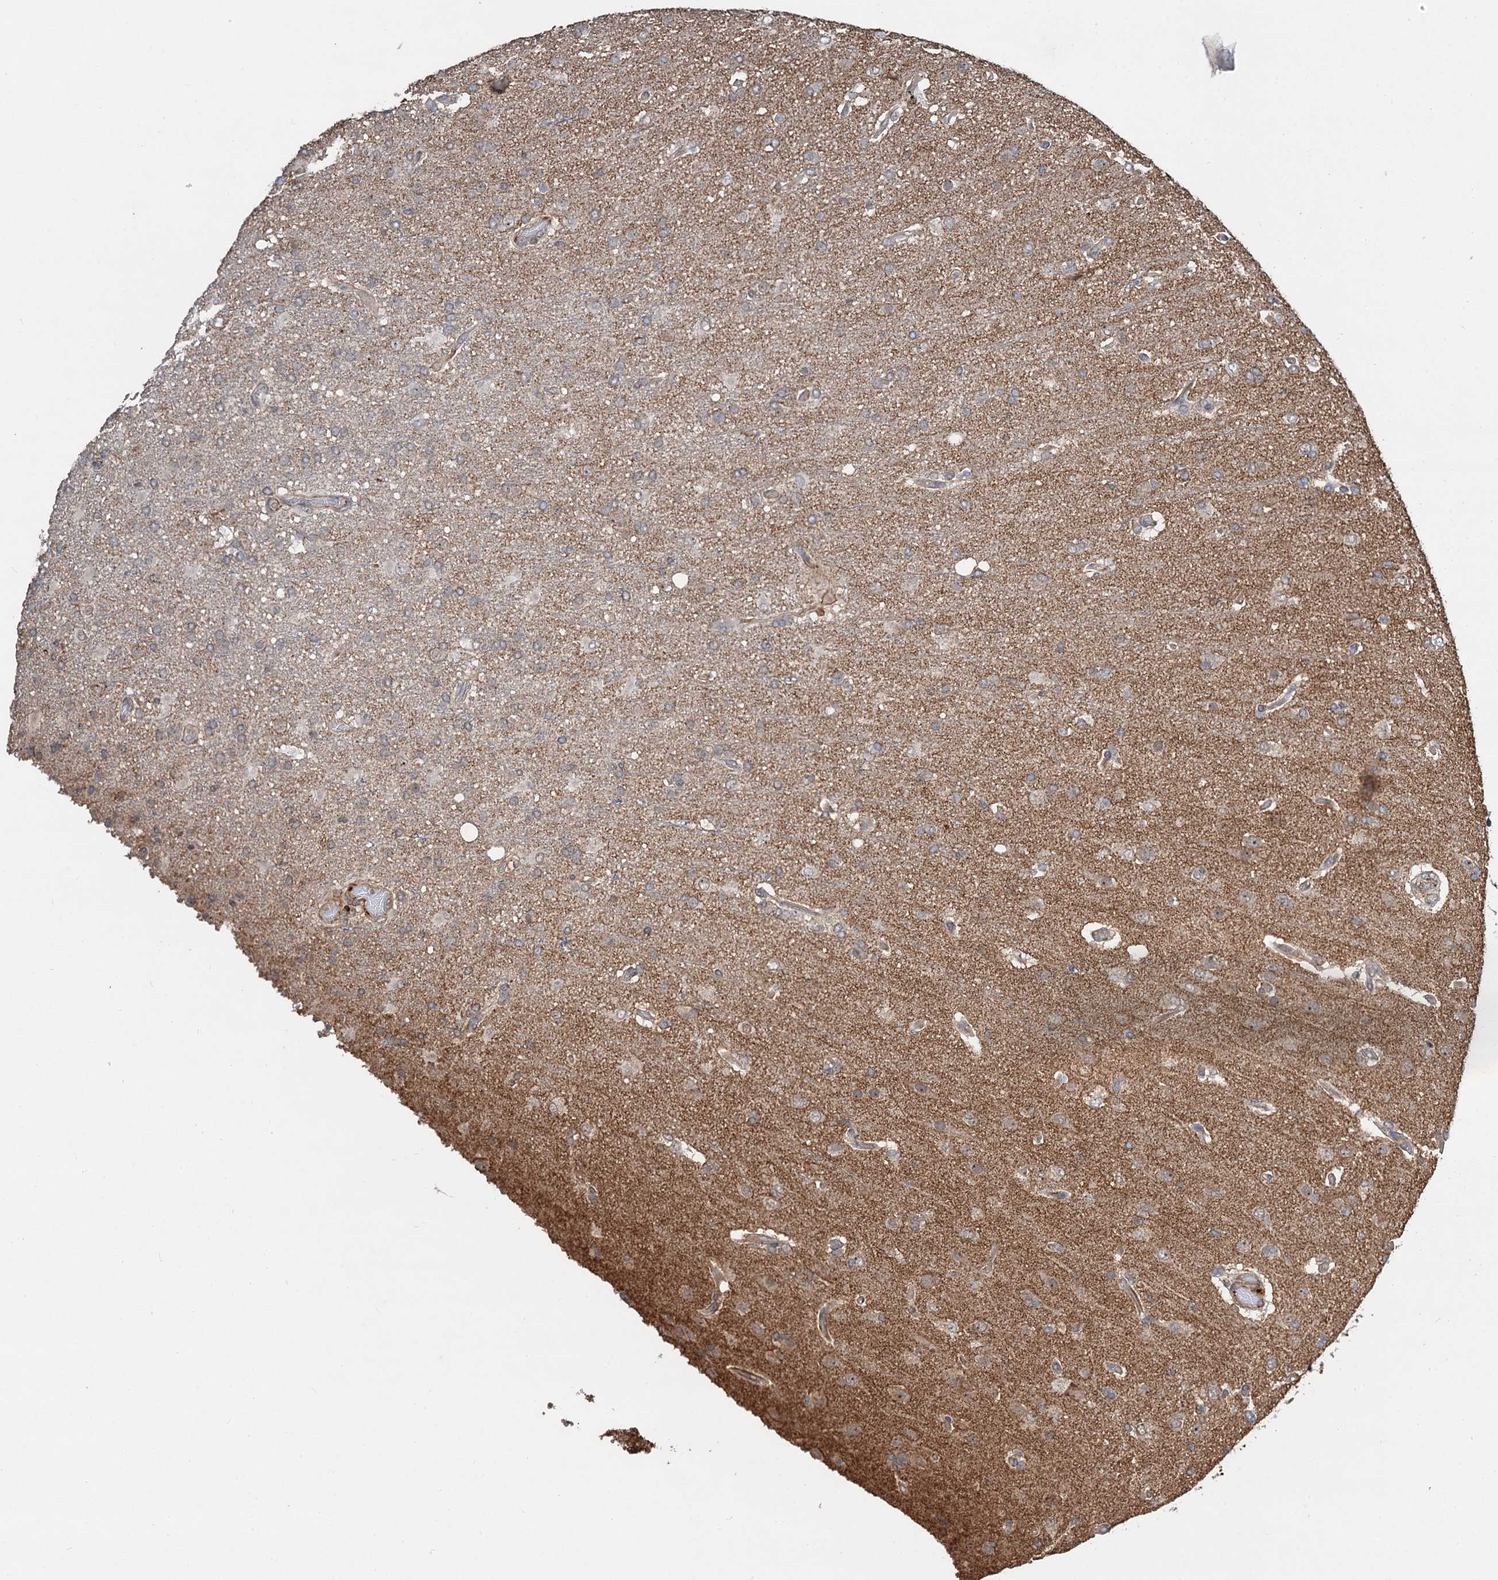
{"staining": {"intensity": "negative", "quantity": "none", "location": "none"}, "tissue": "glioma", "cell_type": "Tumor cells", "image_type": "cancer", "snomed": [{"axis": "morphology", "description": "Glioma, malignant, High grade"}, {"axis": "topography", "description": "Brain"}], "caption": "The image reveals no staining of tumor cells in glioma.", "gene": "TMA16", "patient": {"sex": "female", "age": 74}}